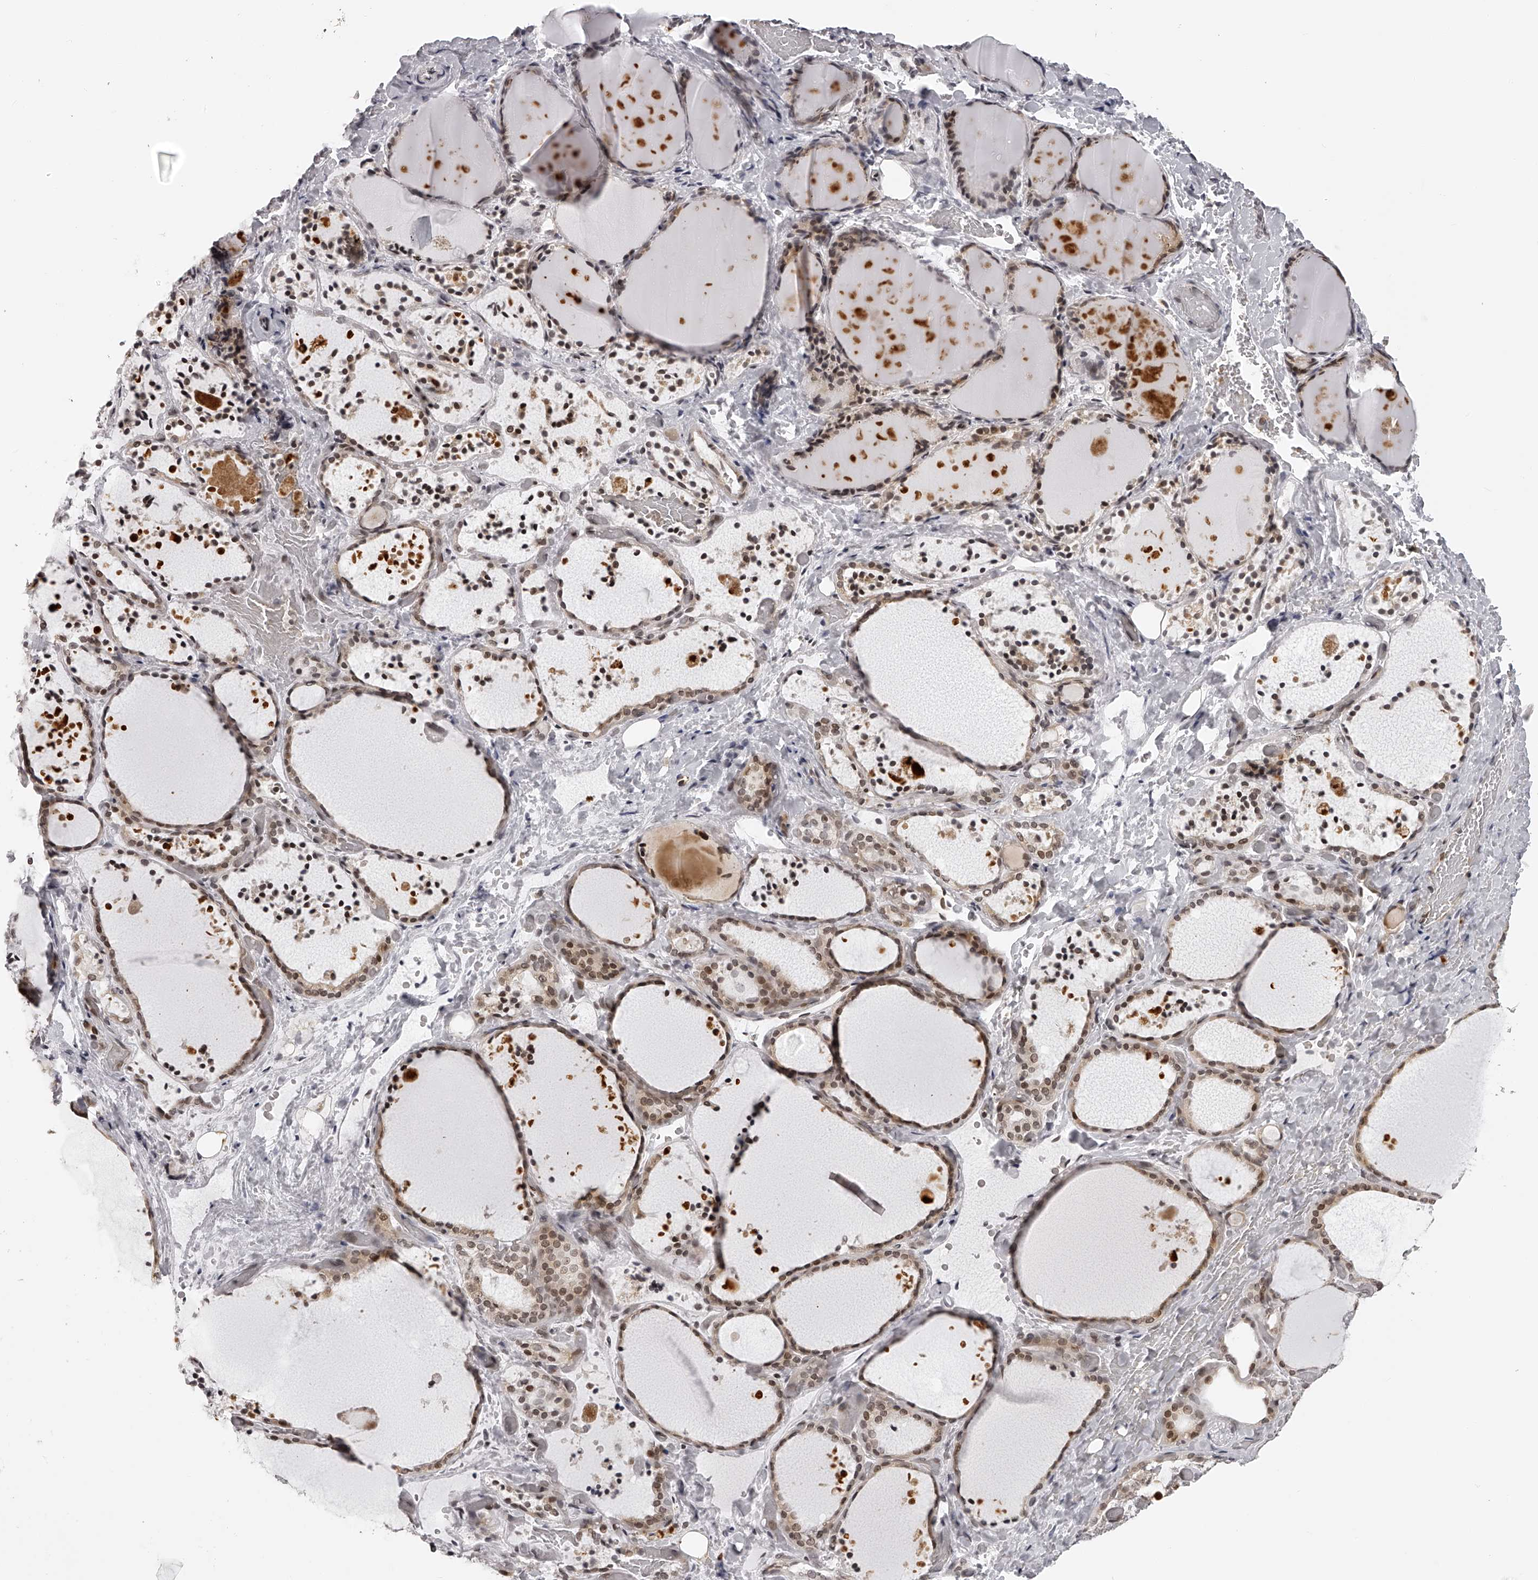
{"staining": {"intensity": "weak", "quantity": "25%-75%", "location": "cytoplasmic/membranous,nuclear"}, "tissue": "thyroid gland", "cell_type": "Glandular cells", "image_type": "normal", "snomed": [{"axis": "morphology", "description": "Normal tissue, NOS"}, {"axis": "topography", "description": "Thyroid gland"}], "caption": "IHC of unremarkable human thyroid gland exhibits low levels of weak cytoplasmic/membranous,nuclear expression in approximately 25%-75% of glandular cells.", "gene": "ODF2L", "patient": {"sex": "female", "age": 44}}